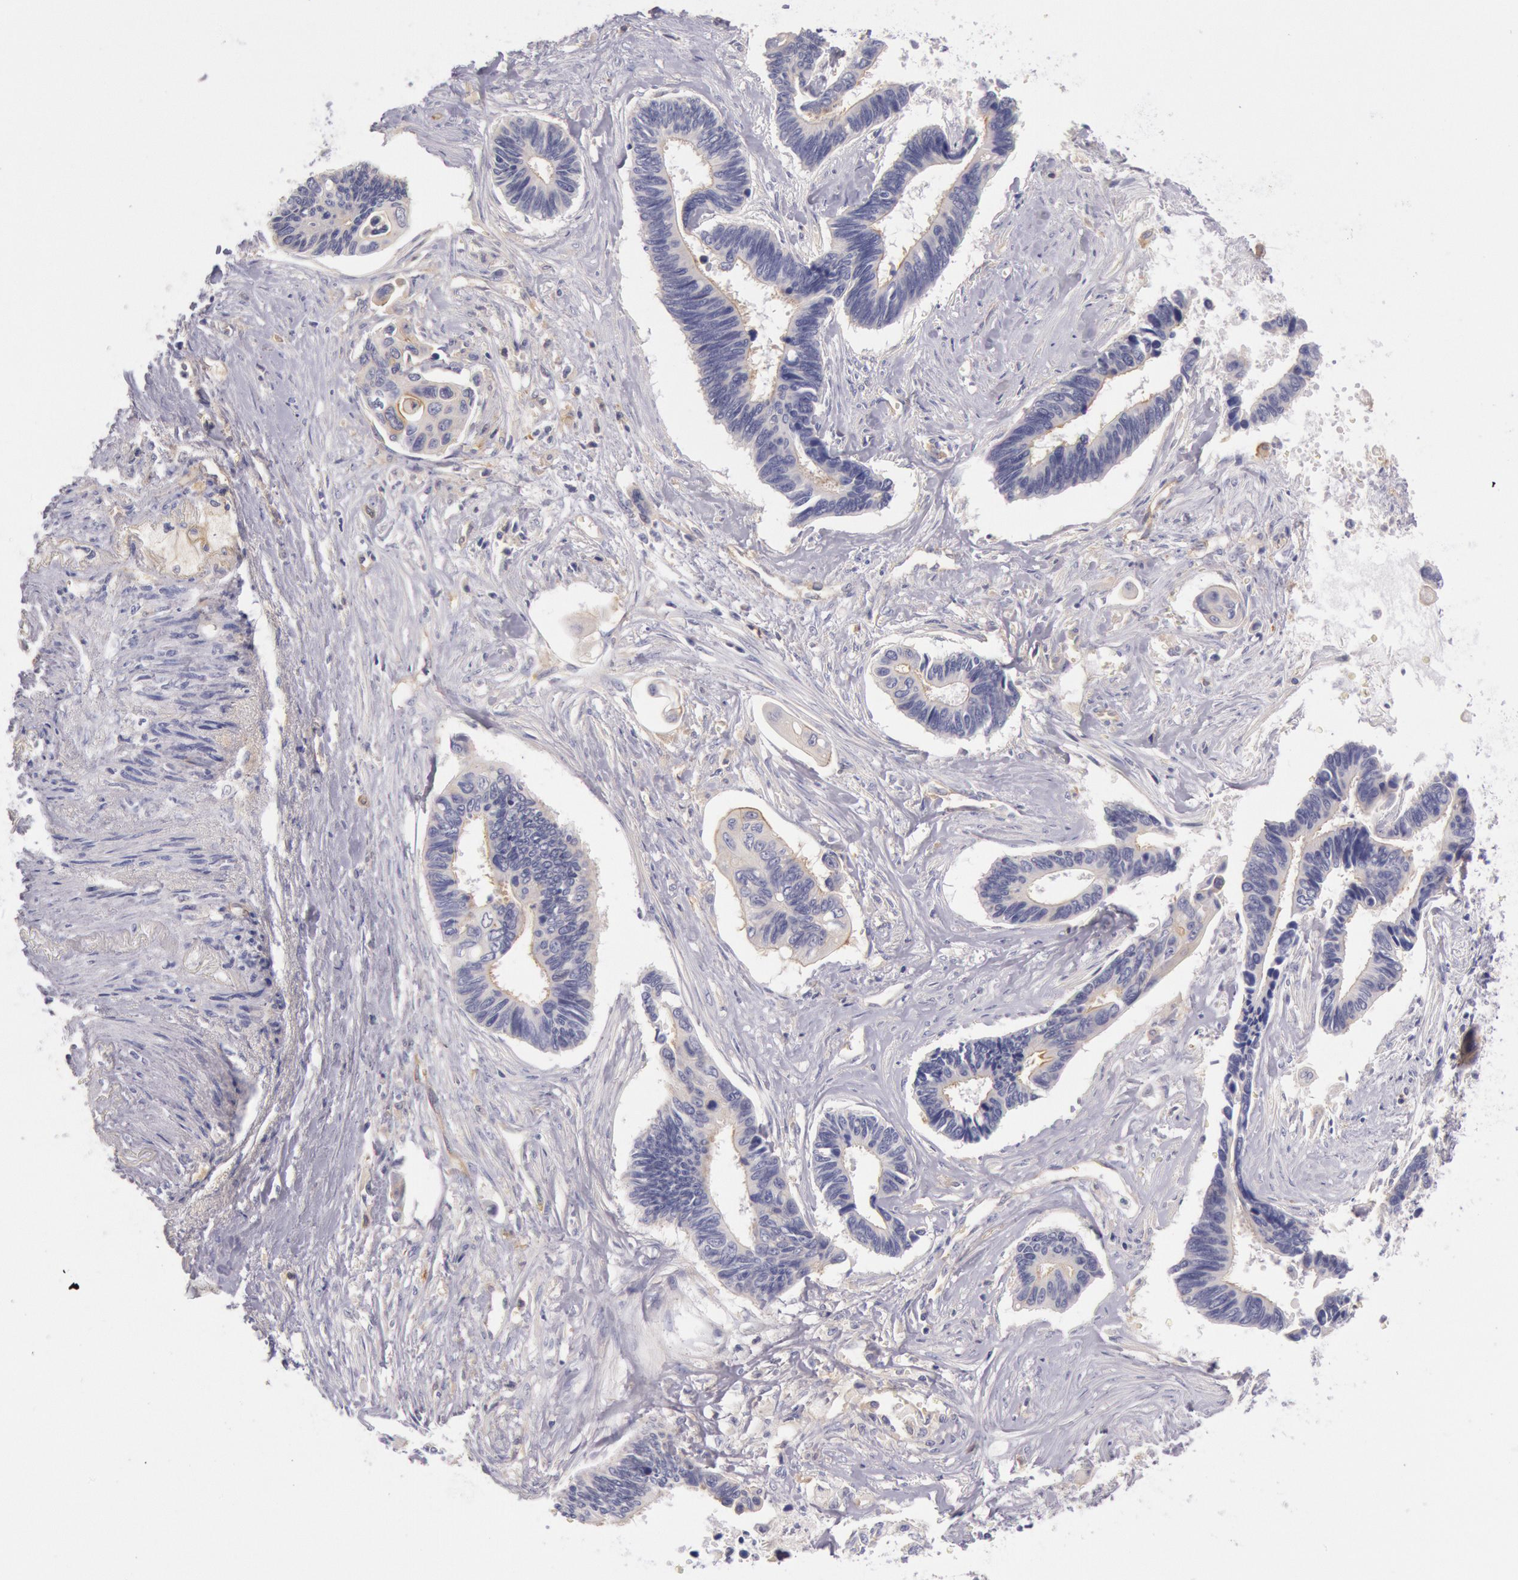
{"staining": {"intensity": "weak", "quantity": "25%-75%", "location": "cytoplasmic/membranous"}, "tissue": "pancreatic cancer", "cell_type": "Tumor cells", "image_type": "cancer", "snomed": [{"axis": "morphology", "description": "Adenocarcinoma, NOS"}, {"axis": "topography", "description": "Pancreas"}], "caption": "An immunohistochemistry (IHC) photomicrograph of tumor tissue is shown. Protein staining in brown shows weak cytoplasmic/membranous positivity in pancreatic cancer within tumor cells.", "gene": "MYO5A", "patient": {"sex": "female", "age": 70}}